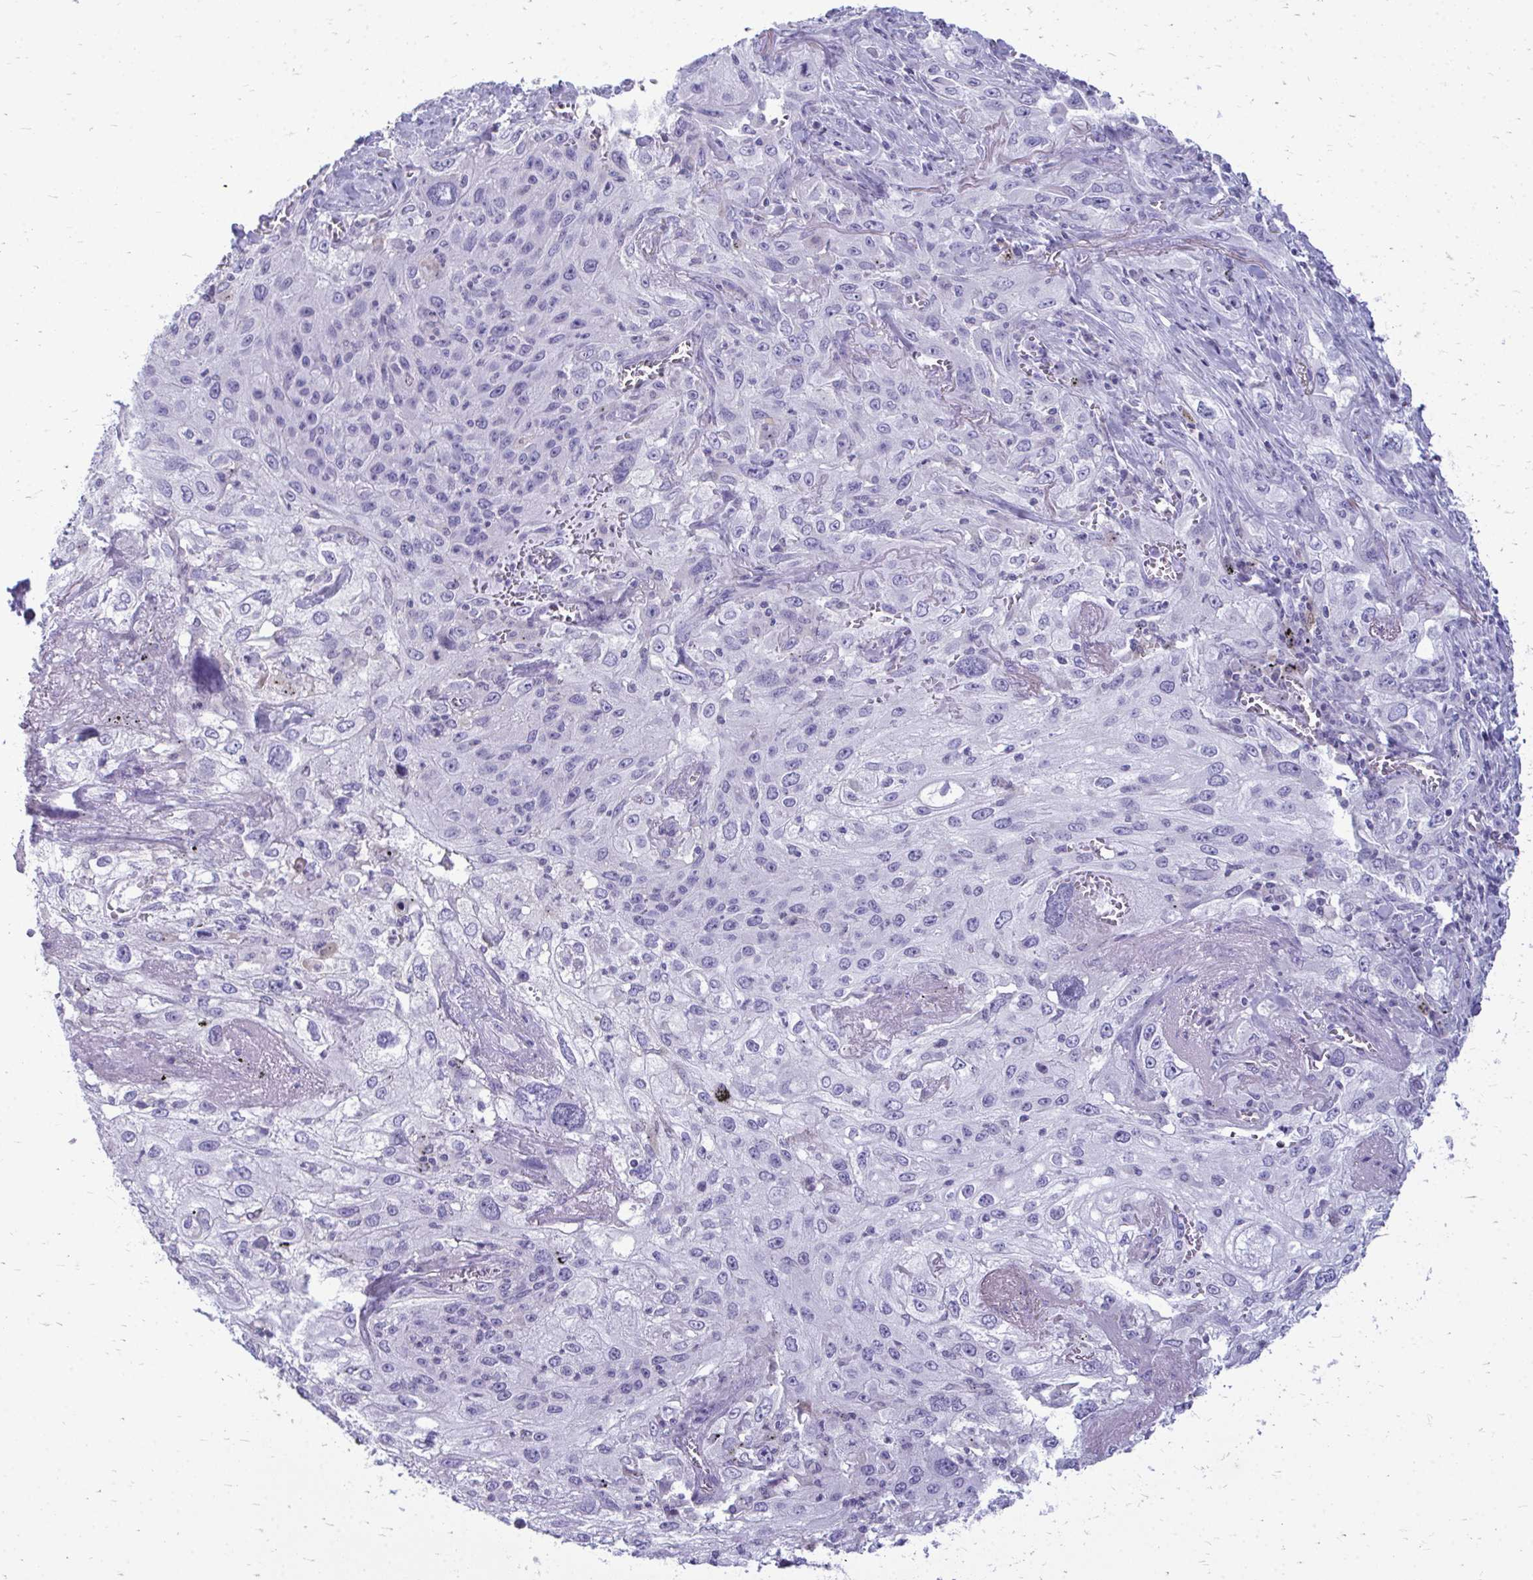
{"staining": {"intensity": "negative", "quantity": "none", "location": "none"}, "tissue": "lung cancer", "cell_type": "Tumor cells", "image_type": "cancer", "snomed": [{"axis": "morphology", "description": "Squamous cell carcinoma, NOS"}, {"axis": "topography", "description": "Lung"}], "caption": "Squamous cell carcinoma (lung) was stained to show a protein in brown. There is no significant positivity in tumor cells. (Brightfield microscopy of DAB immunohistochemistry (IHC) at high magnification).", "gene": "FABP3", "patient": {"sex": "female", "age": 69}}